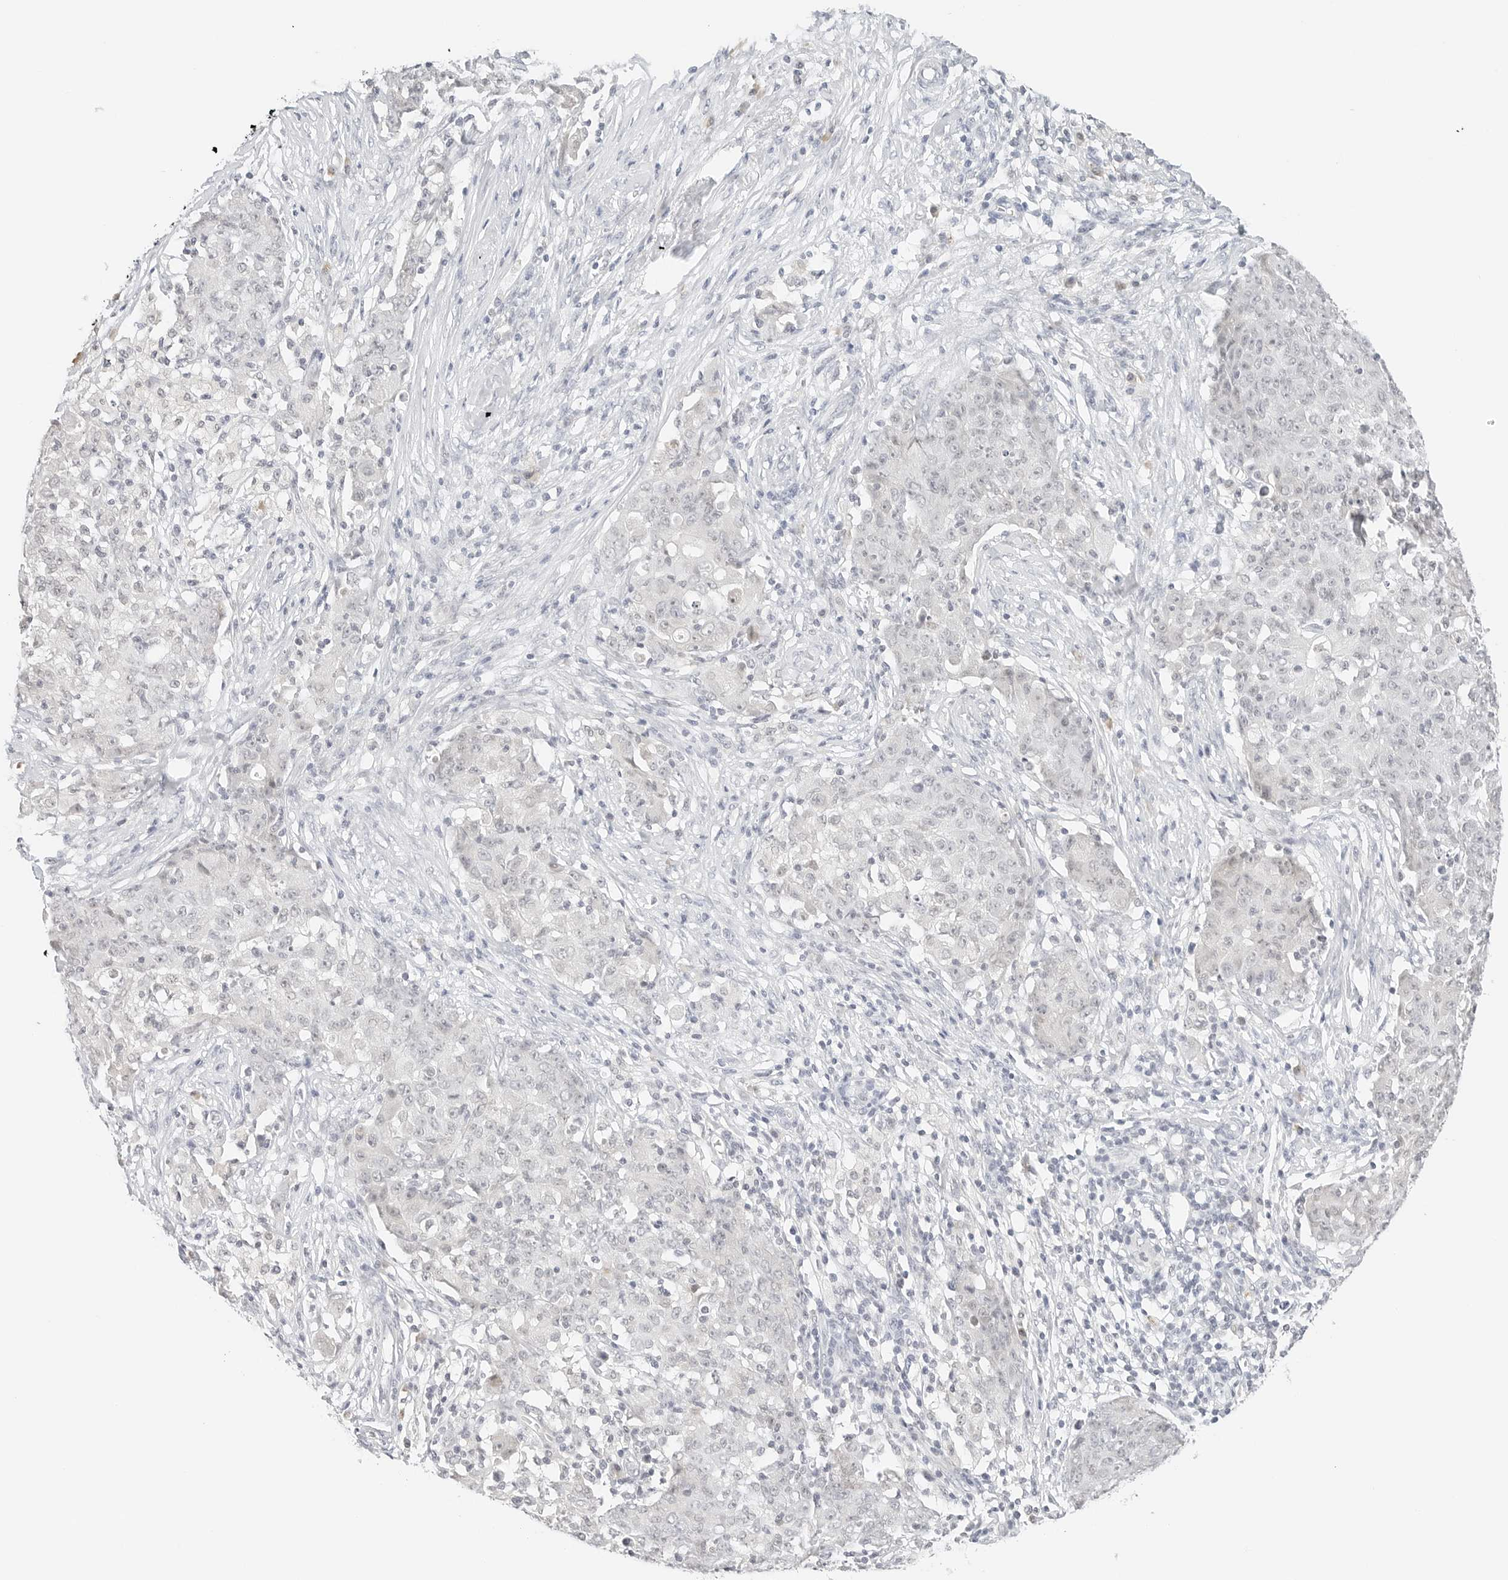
{"staining": {"intensity": "negative", "quantity": "none", "location": "none"}, "tissue": "ovarian cancer", "cell_type": "Tumor cells", "image_type": "cancer", "snomed": [{"axis": "morphology", "description": "Carcinoma, endometroid"}, {"axis": "topography", "description": "Ovary"}], "caption": "This photomicrograph is of ovarian cancer (endometroid carcinoma) stained with IHC to label a protein in brown with the nuclei are counter-stained blue. There is no staining in tumor cells.", "gene": "NEO1", "patient": {"sex": "female", "age": 42}}